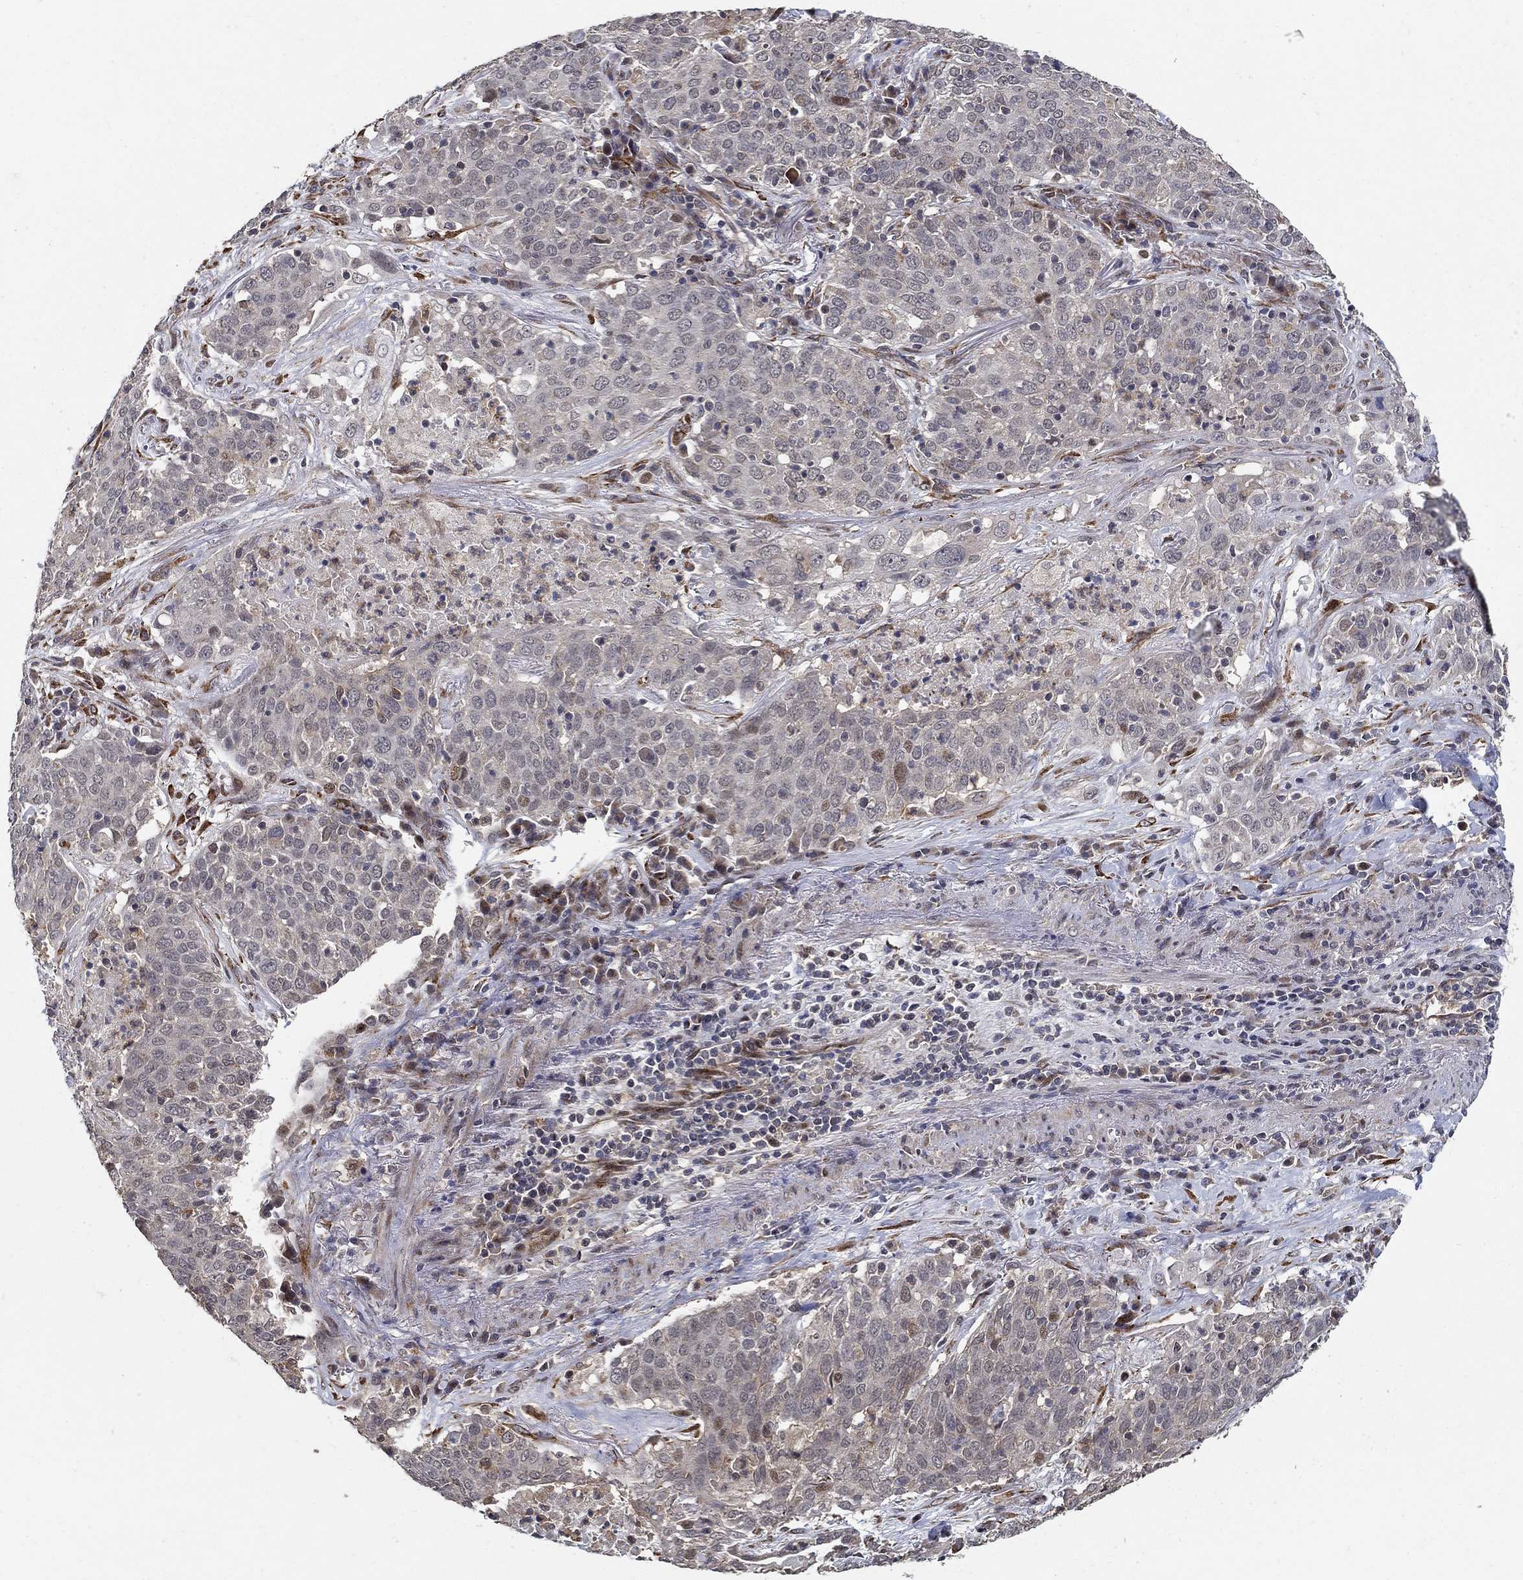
{"staining": {"intensity": "moderate", "quantity": "<25%", "location": "nuclear"}, "tissue": "lung cancer", "cell_type": "Tumor cells", "image_type": "cancer", "snomed": [{"axis": "morphology", "description": "Squamous cell carcinoma, NOS"}, {"axis": "topography", "description": "Lung"}], "caption": "Immunohistochemistry (IHC) micrograph of neoplastic tissue: human lung squamous cell carcinoma stained using IHC displays low levels of moderate protein expression localized specifically in the nuclear of tumor cells, appearing as a nuclear brown color.", "gene": "ZNF594", "patient": {"sex": "male", "age": 82}}